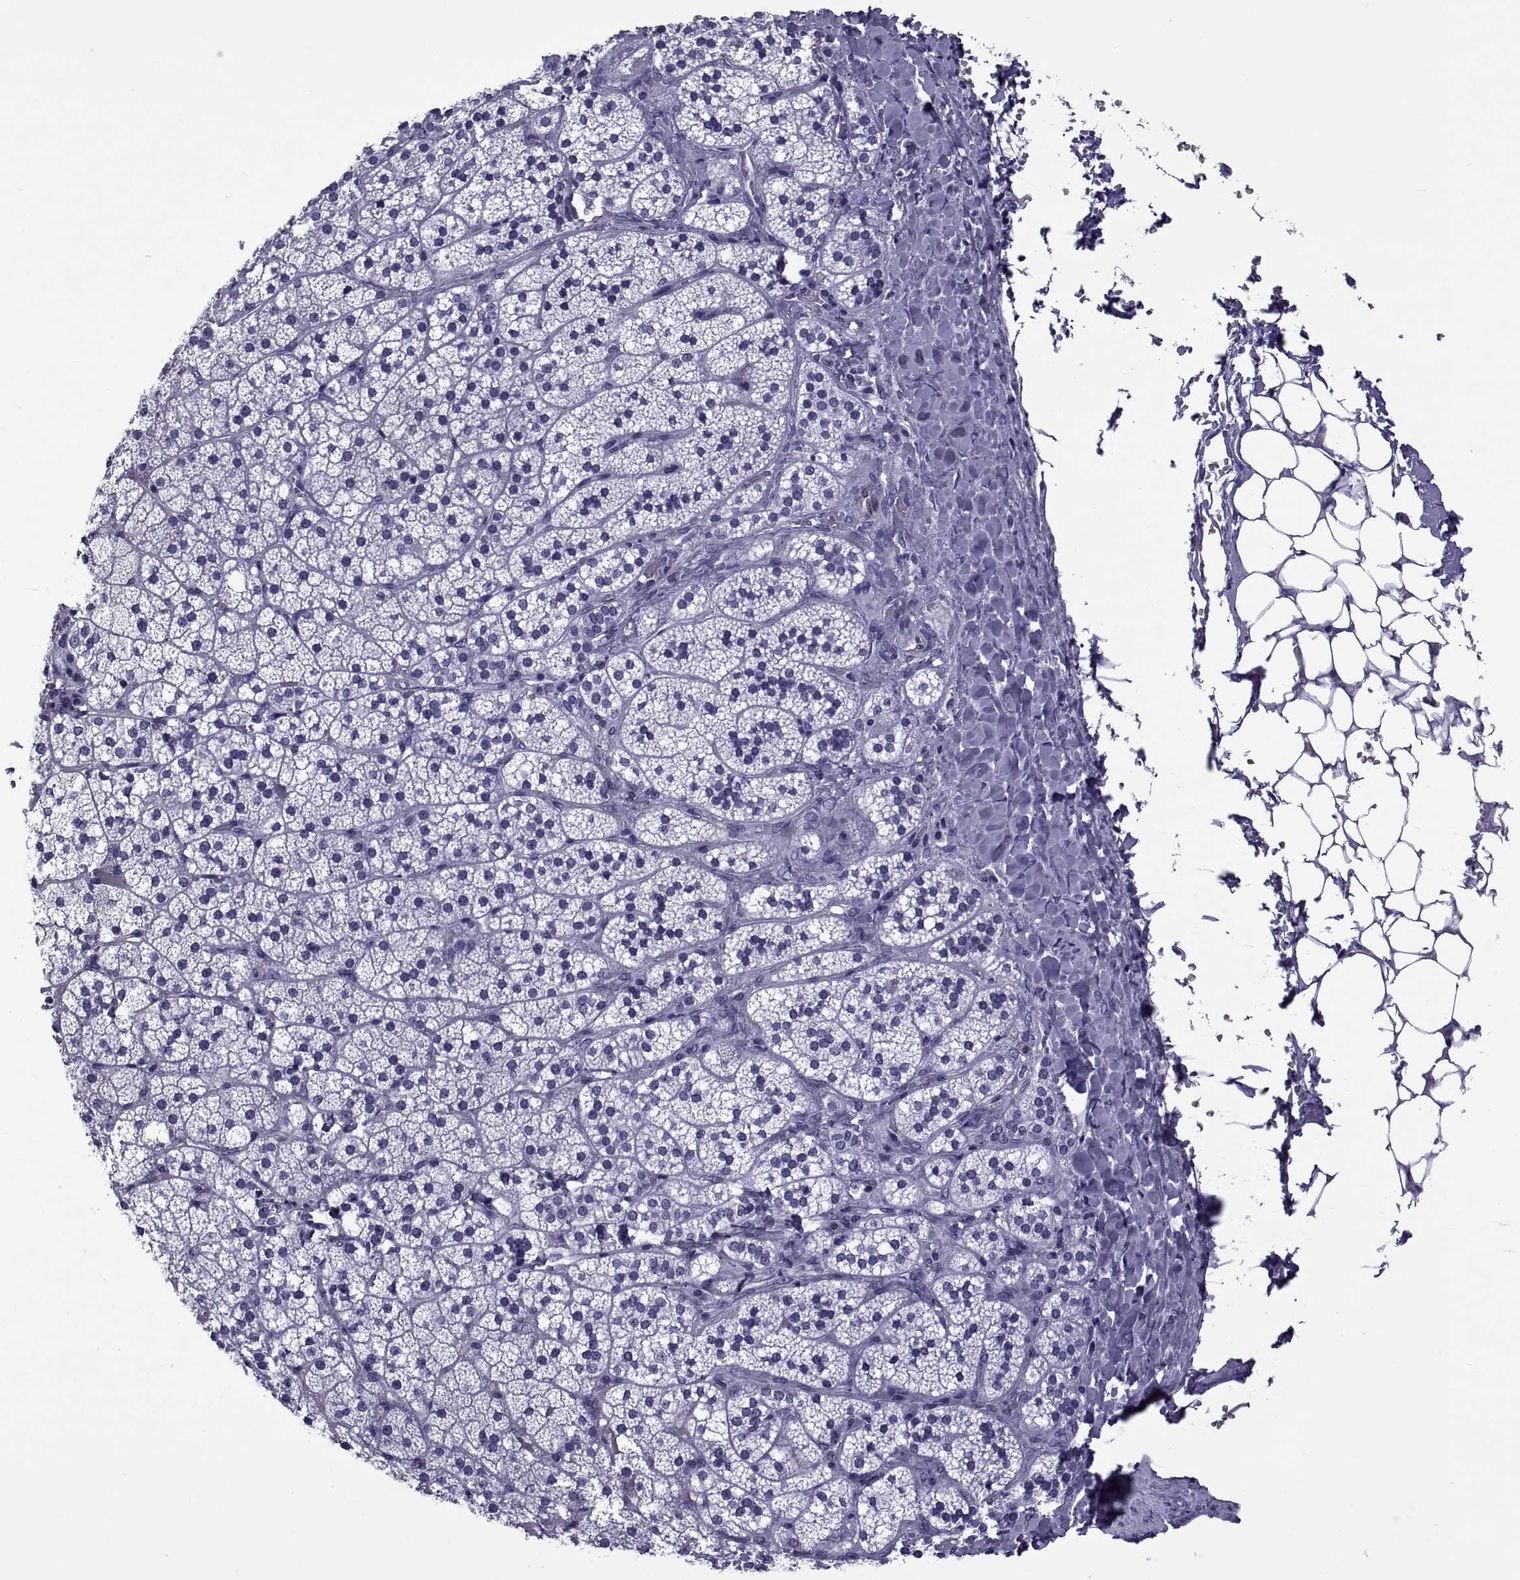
{"staining": {"intensity": "negative", "quantity": "none", "location": "none"}, "tissue": "adrenal gland", "cell_type": "Glandular cells", "image_type": "normal", "snomed": [{"axis": "morphology", "description": "Normal tissue, NOS"}, {"axis": "topography", "description": "Adrenal gland"}], "caption": "Immunohistochemical staining of benign human adrenal gland shows no significant staining in glandular cells. Brightfield microscopy of immunohistochemistry stained with DAB (brown) and hematoxylin (blue), captured at high magnification.", "gene": "LCN9", "patient": {"sex": "male", "age": 53}}